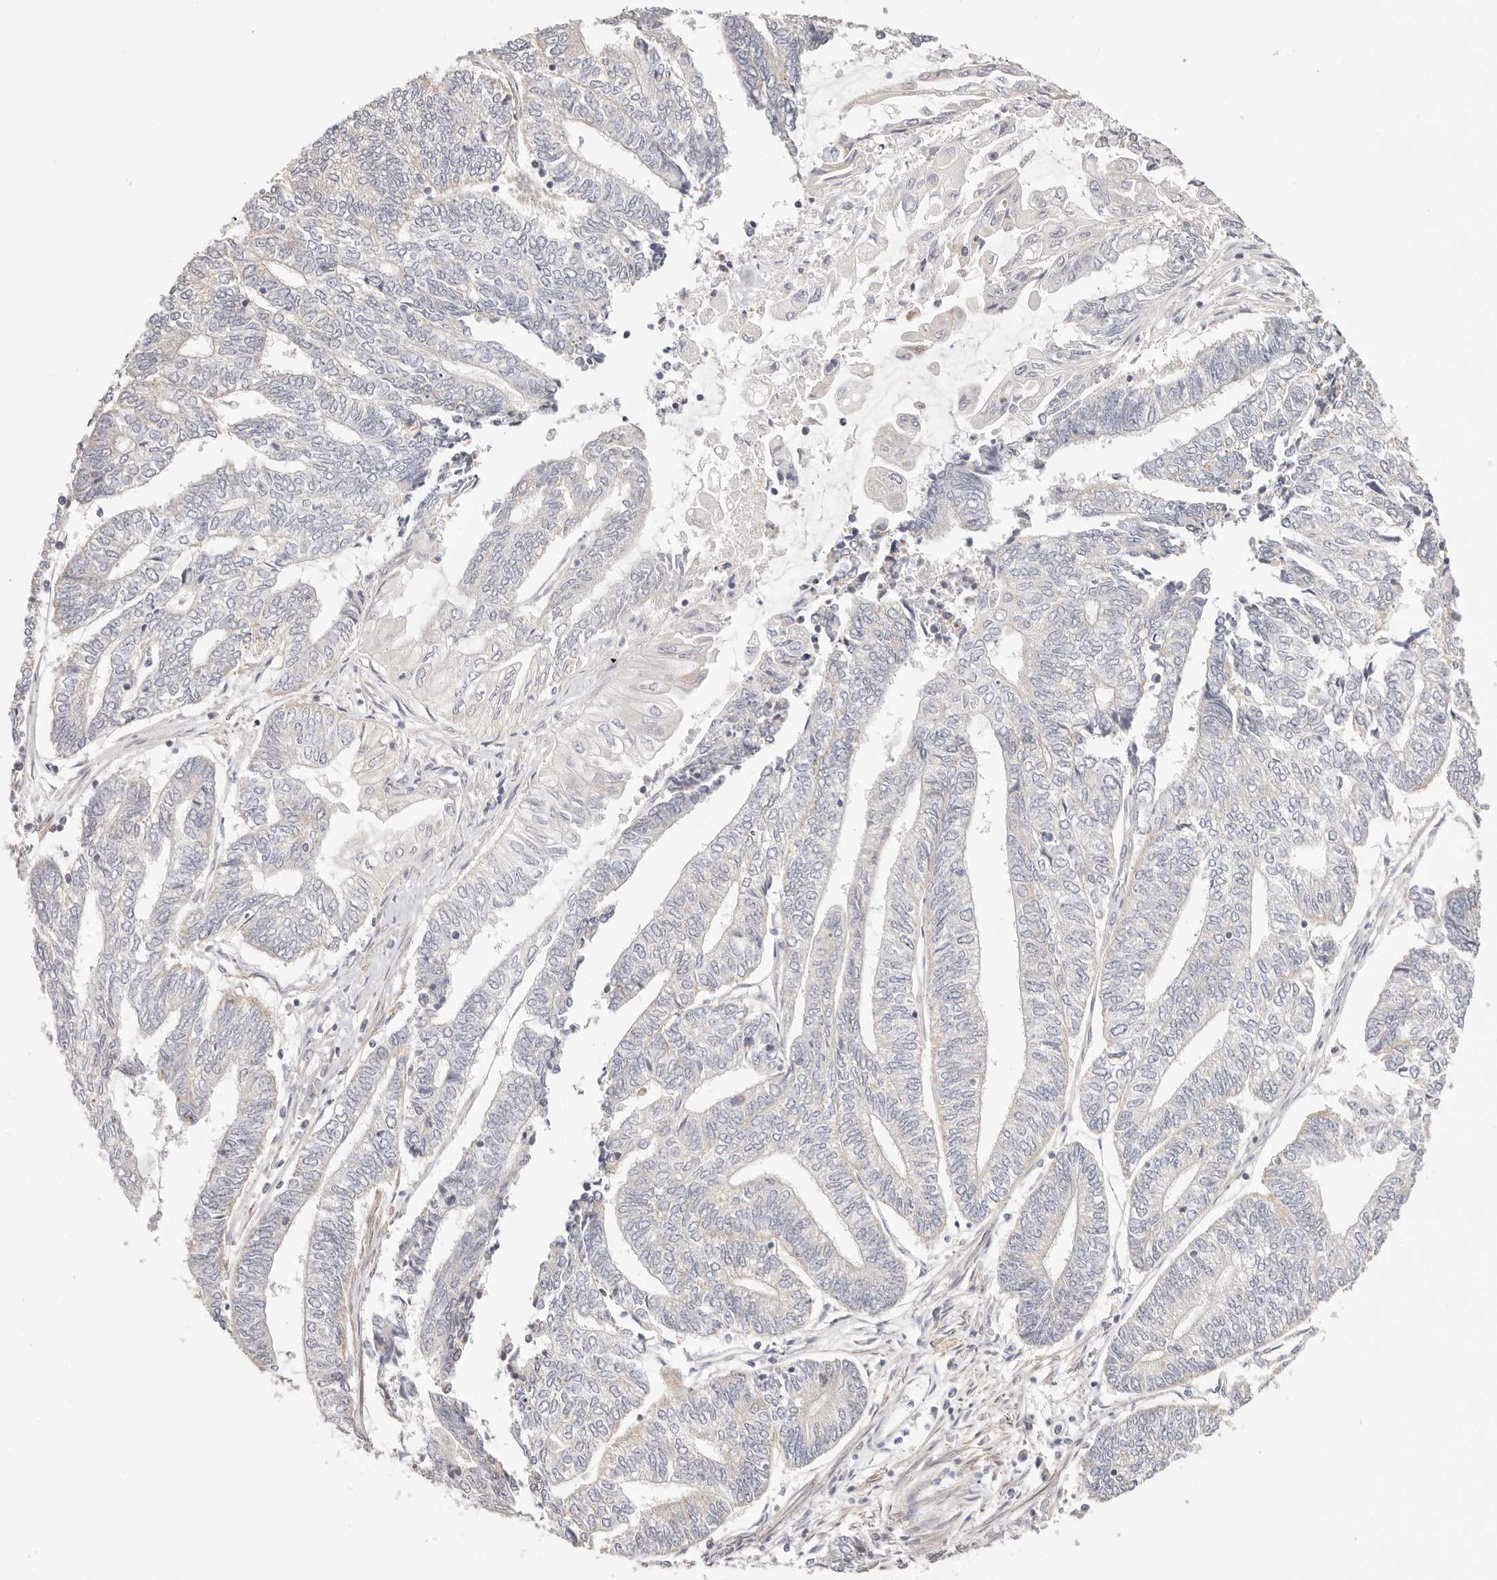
{"staining": {"intensity": "weak", "quantity": "<25%", "location": "cytoplasmic/membranous"}, "tissue": "endometrial cancer", "cell_type": "Tumor cells", "image_type": "cancer", "snomed": [{"axis": "morphology", "description": "Adenocarcinoma, NOS"}, {"axis": "topography", "description": "Uterus"}, {"axis": "topography", "description": "Endometrium"}], "caption": "The photomicrograph shows no significant staining in tumor cells of adenocarcinoma (endometrial).", "gene": "KCMF1", "patient": {"sex": "female", "age": 70}}